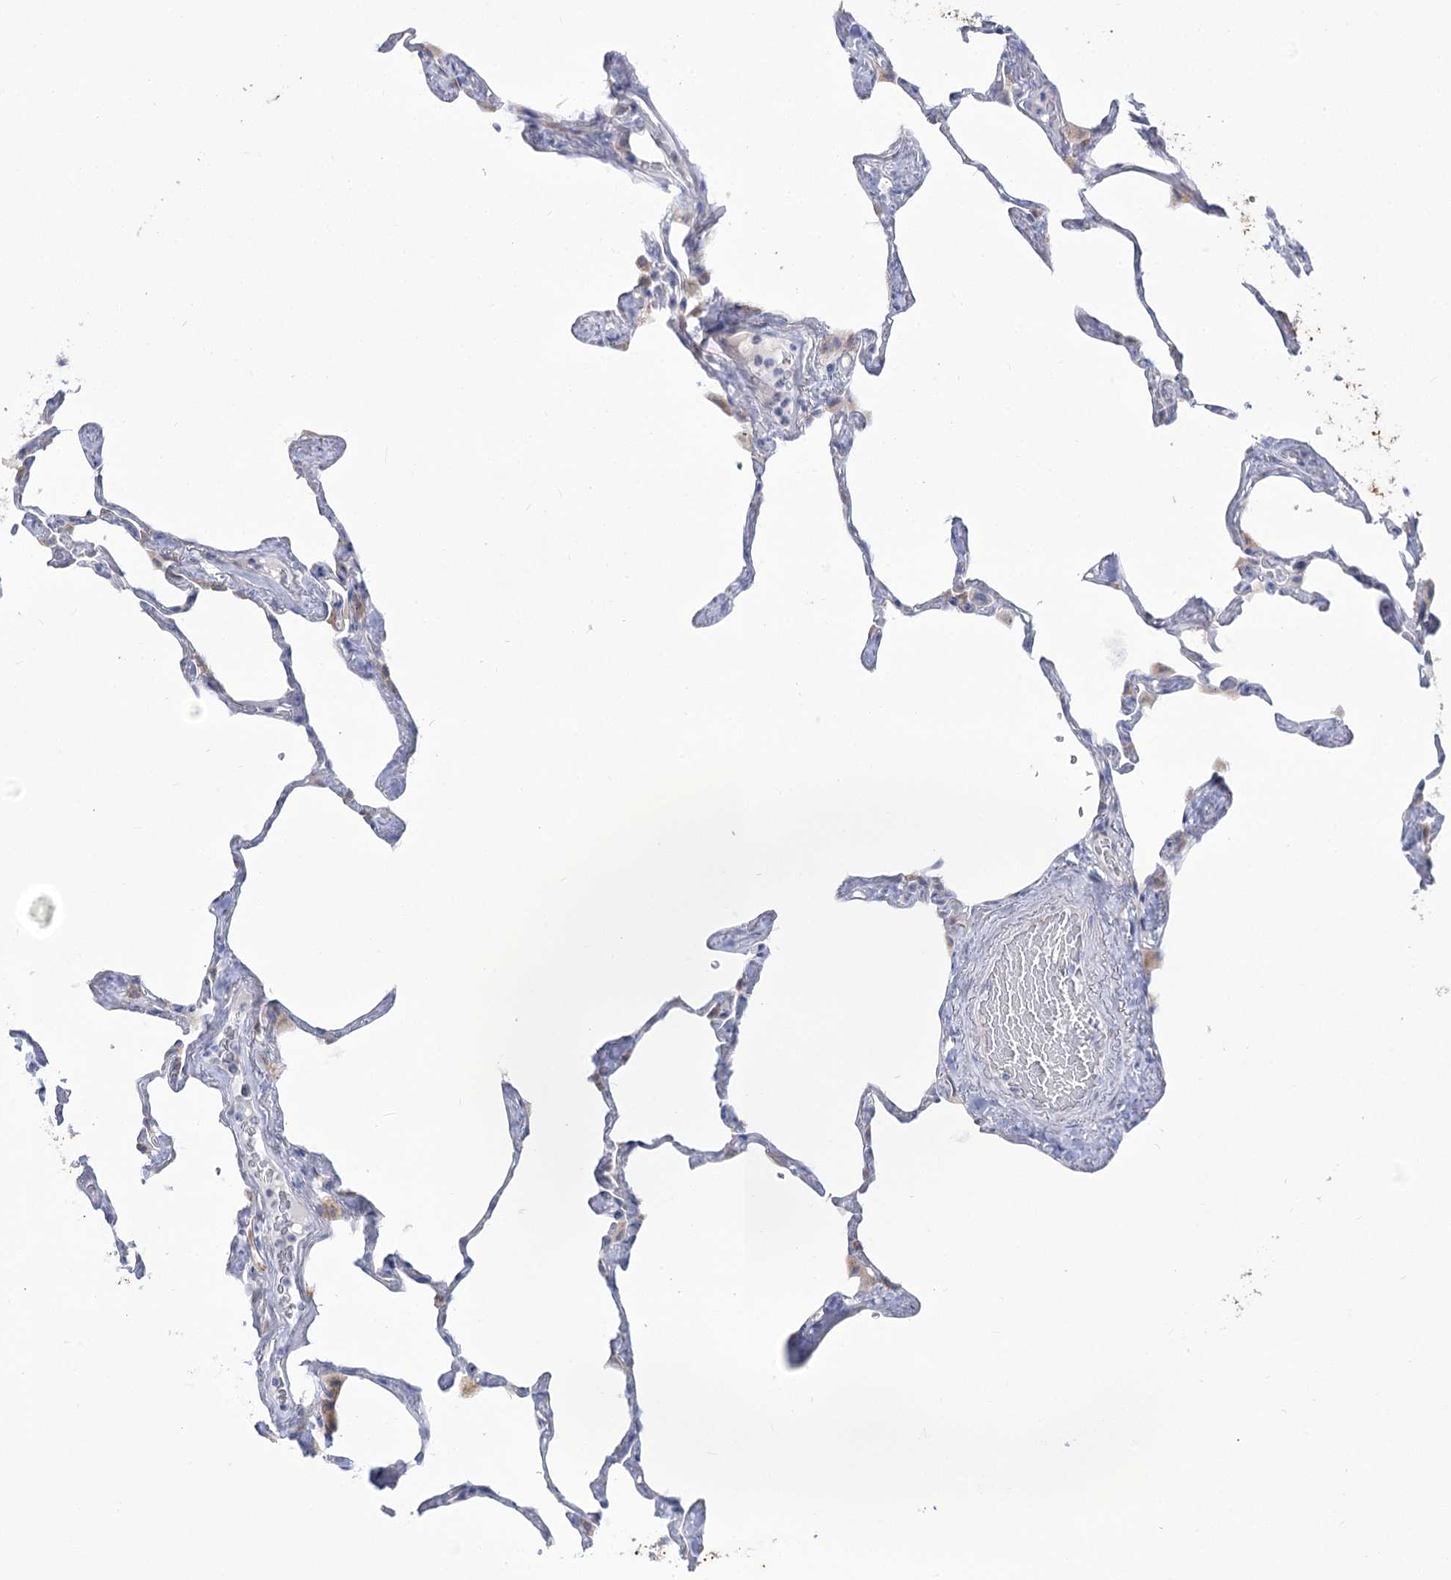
{"staining": {"intensity": "negative", "quantity": "none", "location": "none"}, "tissue": "lung", "cell_type": "Alveolar cells", "image_type": "normal", "snomed": [{"axis": "morphology", "description": "Normal tissue, NOS"}, {"axis": "topography", "description": "Lung"}], "caption": "Alveolar cells show no significant positivity in normal lung. (DAB immunohistochemistry (IHC) with hematoxylin counter stain).", "gene": "SUOX", "patient": {"sex": "male", "age": 65}}